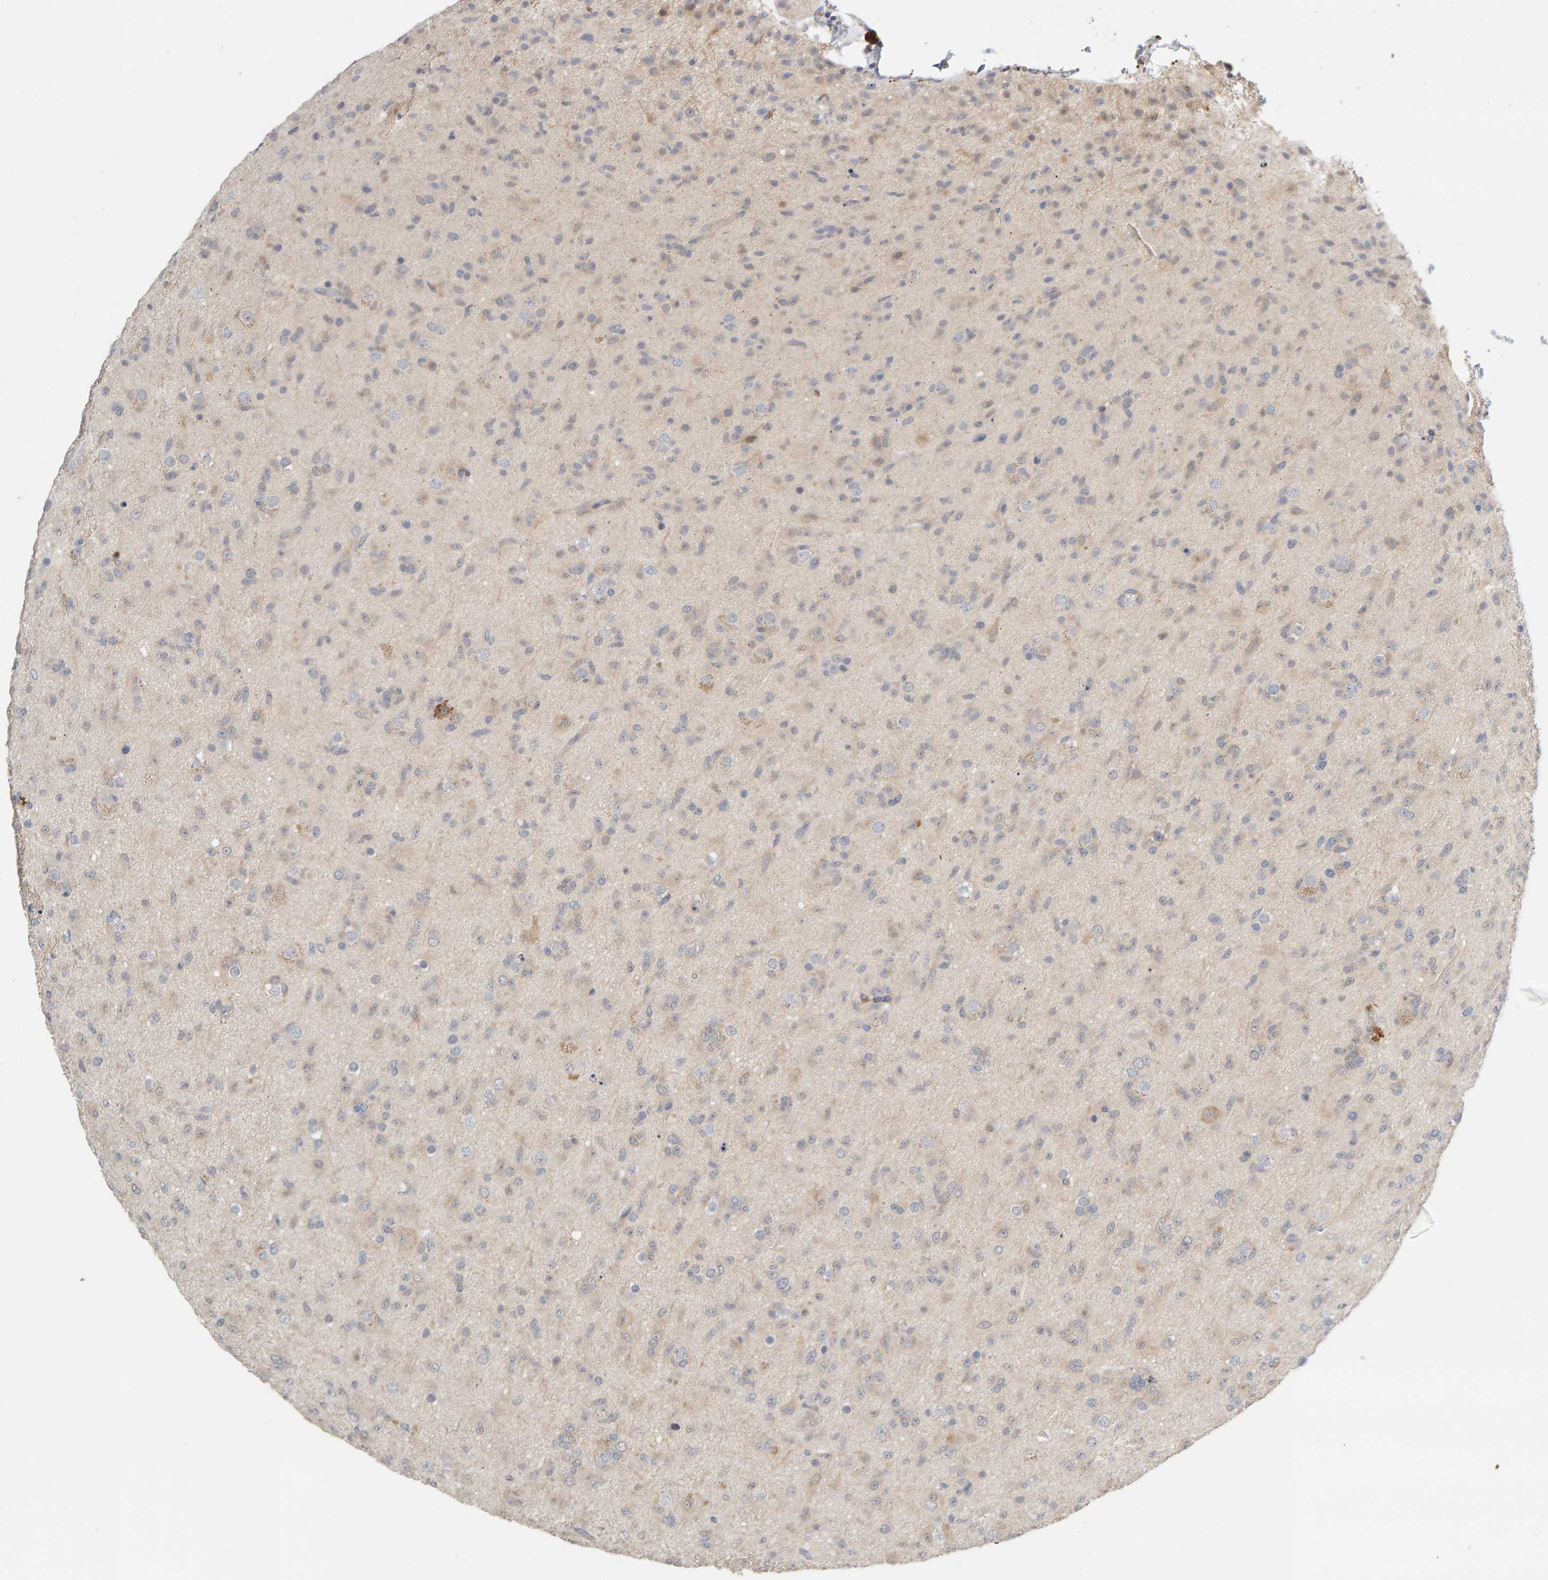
{"staining": {"intensity": "negative", "quantity": "none", "location": "none"}, "tissue": "glioma", "cell_type": "Tumor cells", "image_type": "cancer", "snomed": [{"axis": "morphology", "description": "Glioma, malignant, Low grade"}, {"axis": "topography", "description": "Brain"}], "caption": "The immunohistochemistry (IHC) image has no significant positivity in tumor cells of malignant glioma (low-grade) tissue.", "gene": "GFUS", "patient": {"sex": "male", "age": 65}}